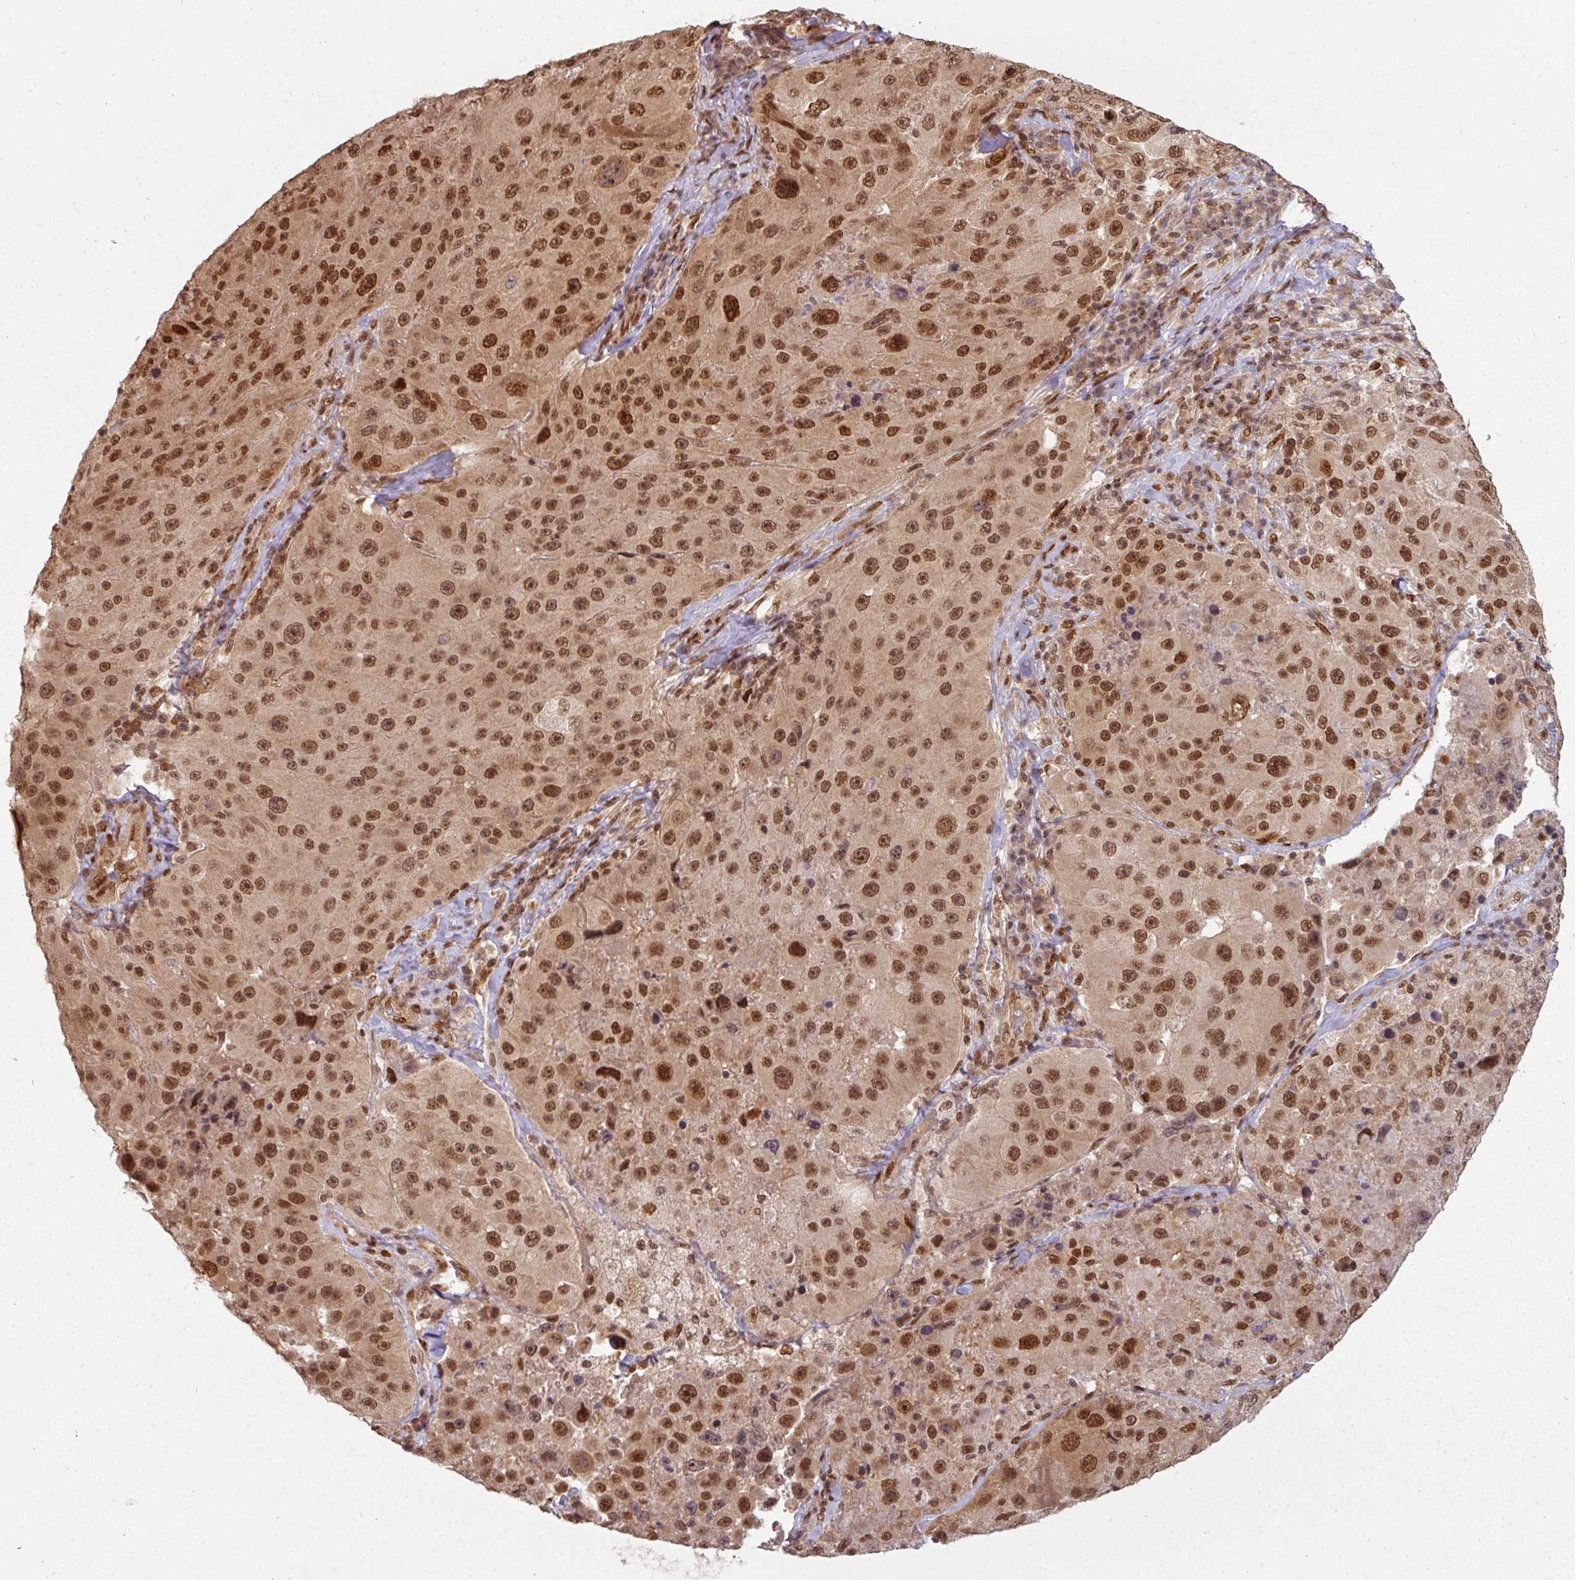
{"staining": {"intensity": "strong", "quantity": ">75%", "location": "nuclear"}, "tissue": "melanoma", "cell_type": "Tumor cells", "image_type": "cancer", "snomed": [{"axis": "morphology", "description": "Malignant melanoma, Metastatic site"}, {"axis": "topography", "description": "Lymph node"}], "caption": "Brown immunohistochemical staining in human melanoma exhibits strong nuclear staining in approximately >75% of tumor cells.", "gene": "SIK3", "patient": {"sex": "male", "age": 62}}